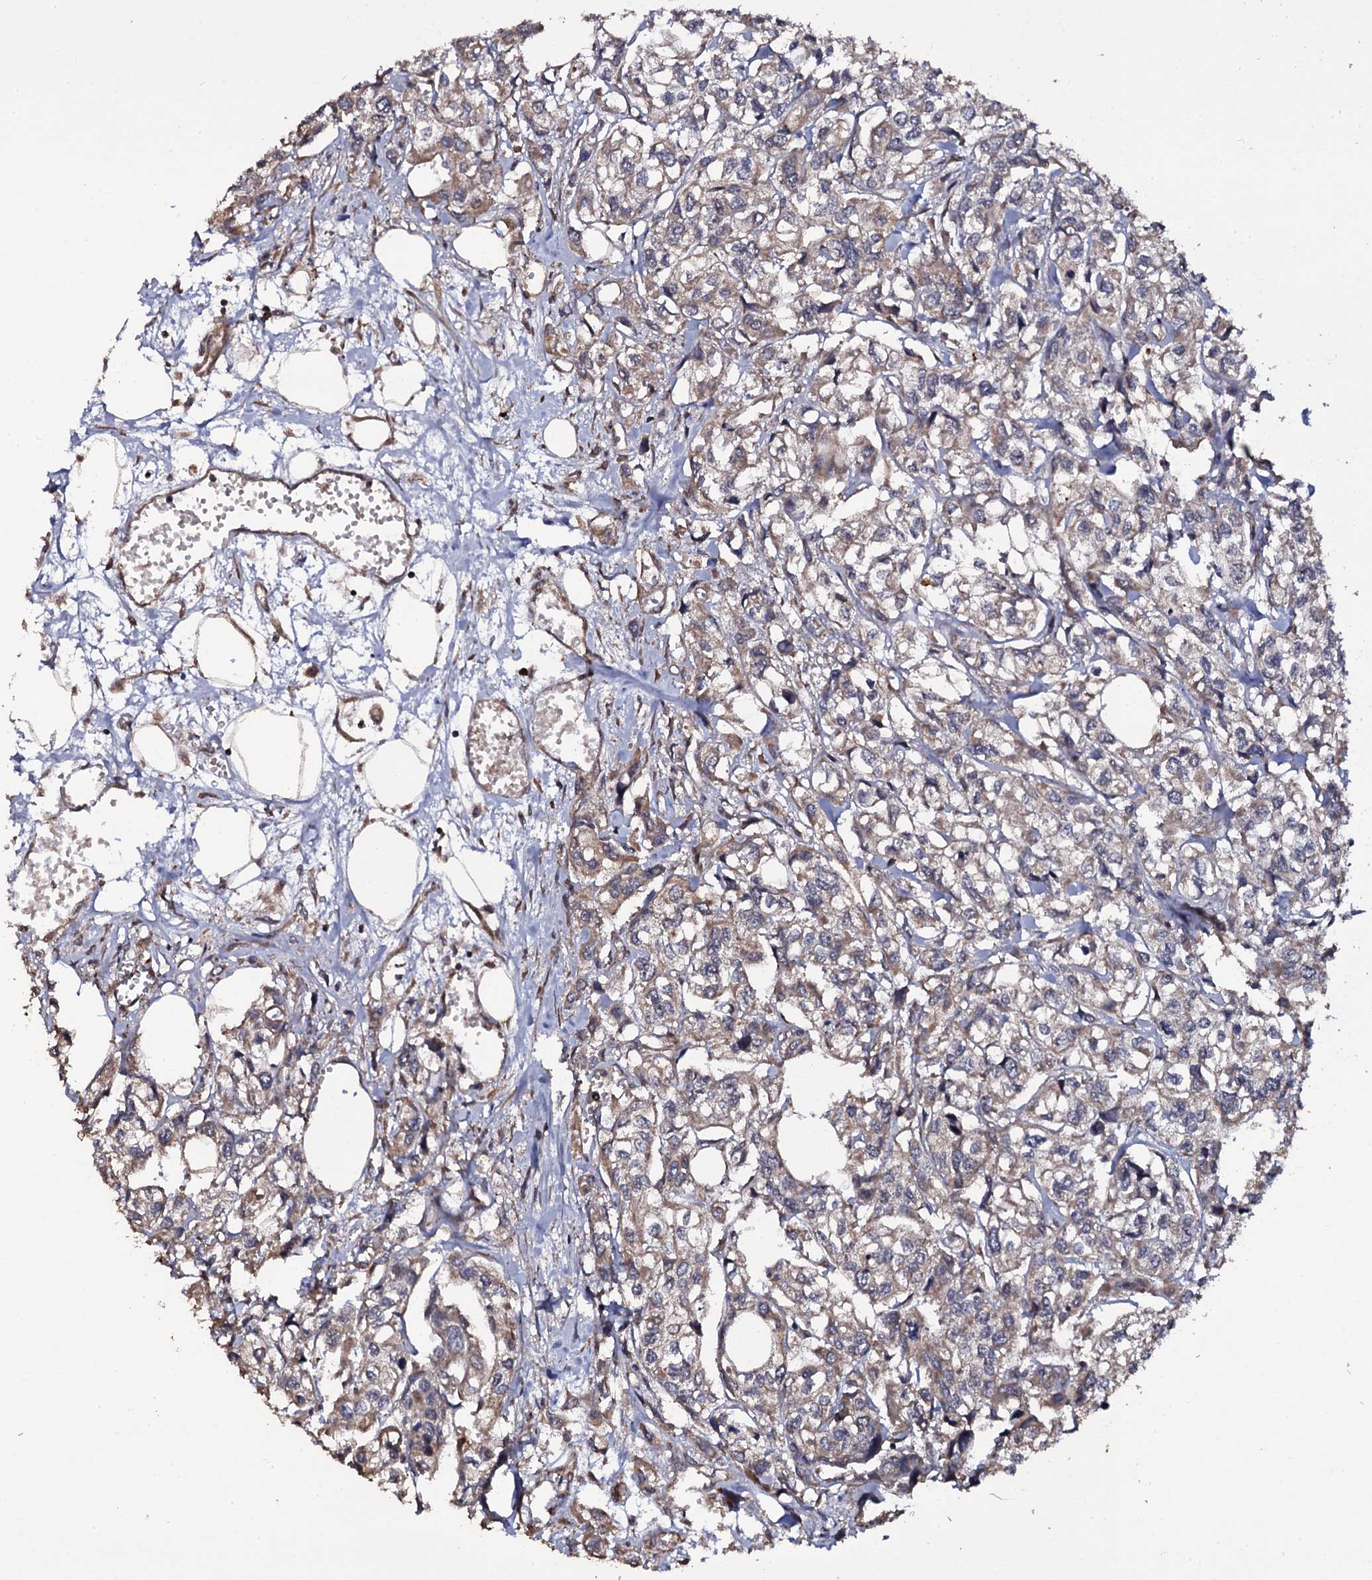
{"staining": {"intensity": "weak", "quantity": "25%-75%", "location": "cytoplasmic/membranous"}, "tissue": "urothelial cancer", "cell_type": "Tumor cells", "image_type": "cancer", "snomed": [{"axis": "morphology", "description": "Urothelial carcinoma, High grade"}, {"axis": "topography", "description": "Urinary bladder"}], "caption": "A micrograph showing weak cytoplasmic/membranous expression in approximately 25%-75% of tumor cells in high-grade urothelial carcinoma, as visualized by brown immunohistochemical staining.", "gene": "TTC23", "patient": {"sex": "male", "age": 67}}